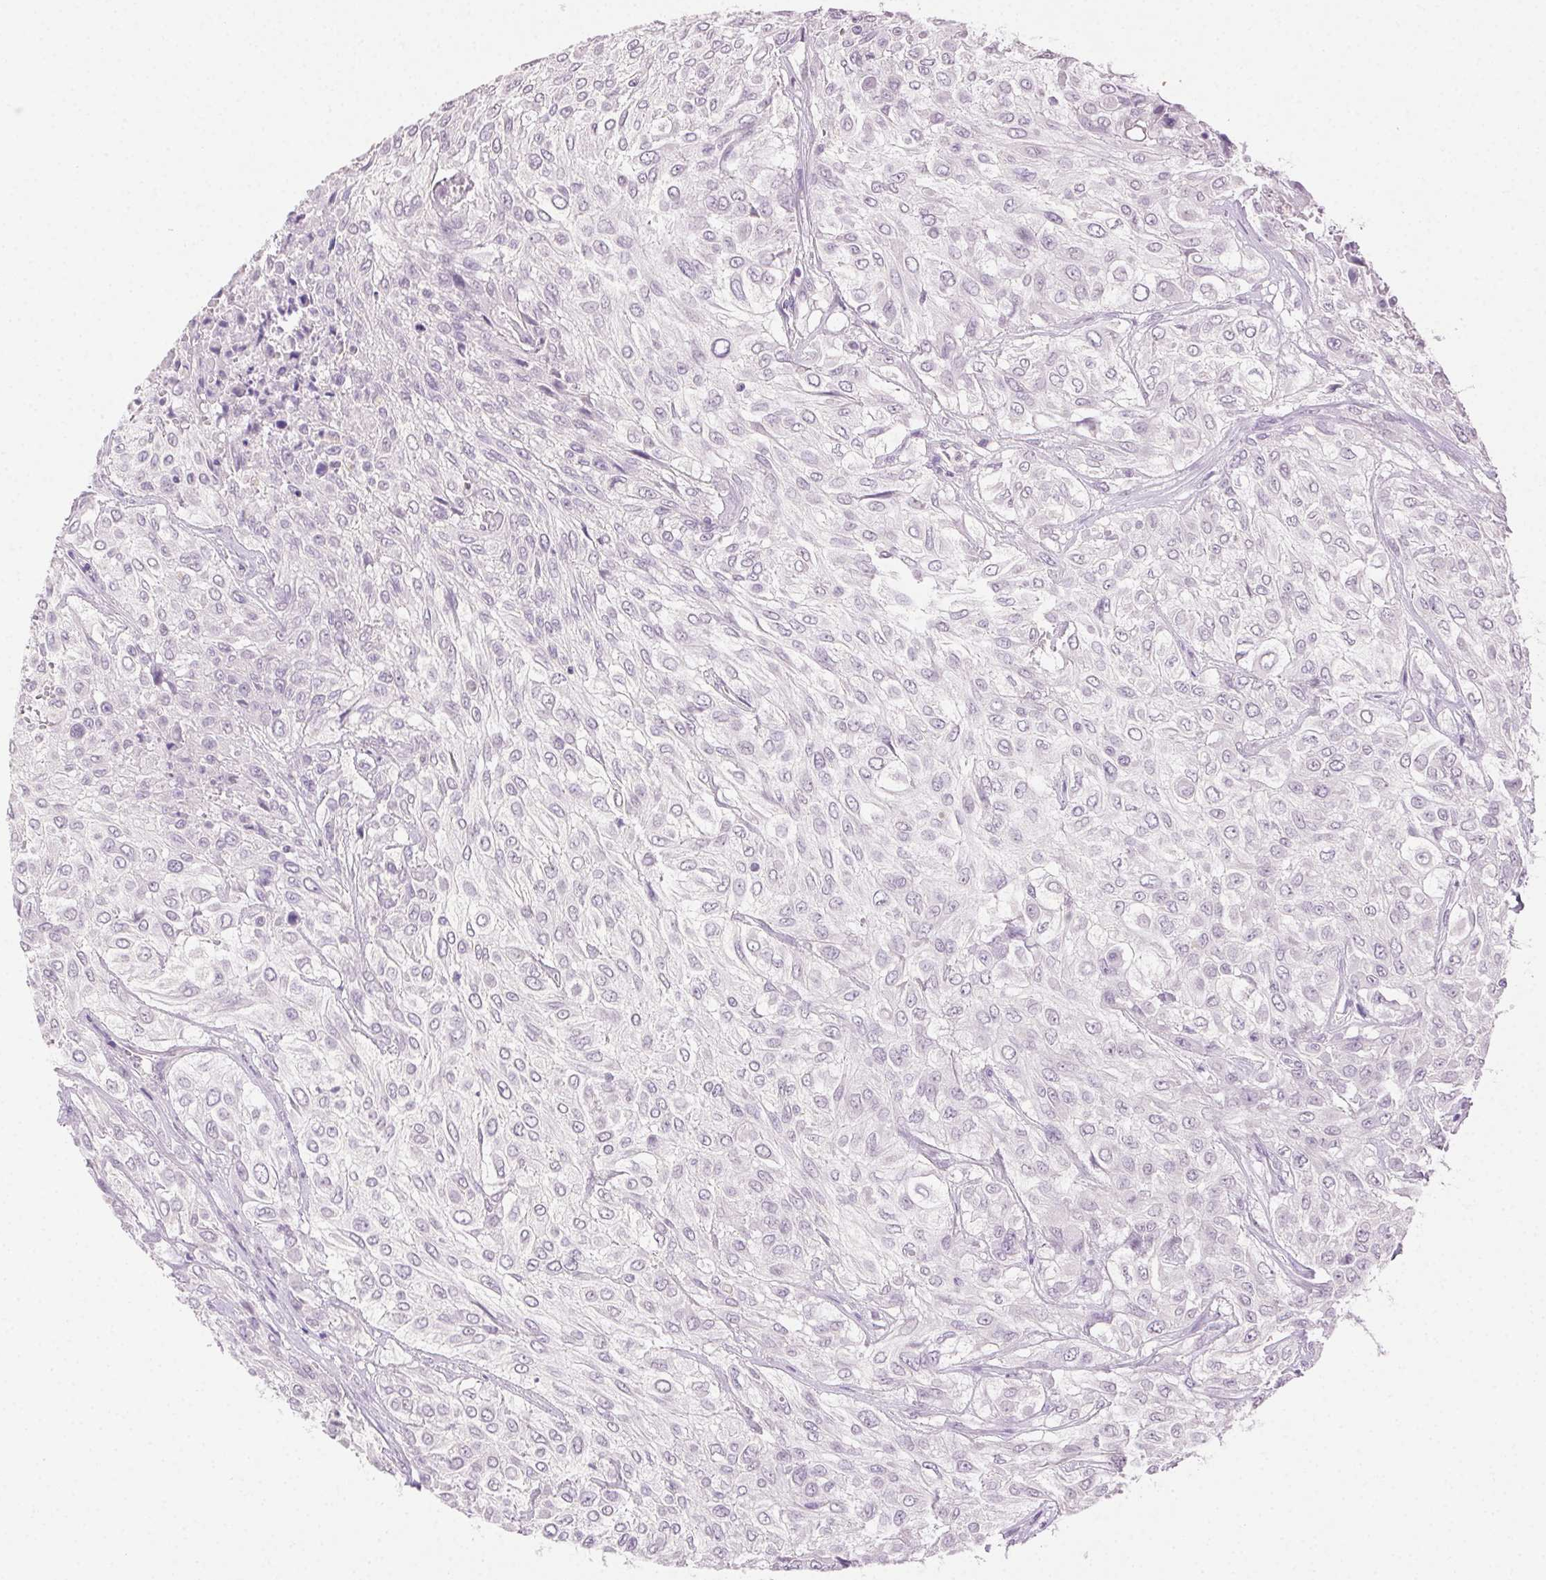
{"staining": {"intensity": "negative", "quantity": "none", "location": "none"}, "tissue": "urothelial cancer", "cell_type": "Tumor cells", "image_type": "cancer", "snomed": [{"axis": "morphology", "description": "Urothelial carcinoma, High grade"}, {"axis": "topography", "description": "Urinary bladder"}], "caption": "The micrograph demonstrates no staining of tumor cells in high-grade urothelial carcinoma.", "gene": "CLDN10", "patient": {"sex": "male", "age": 57}}